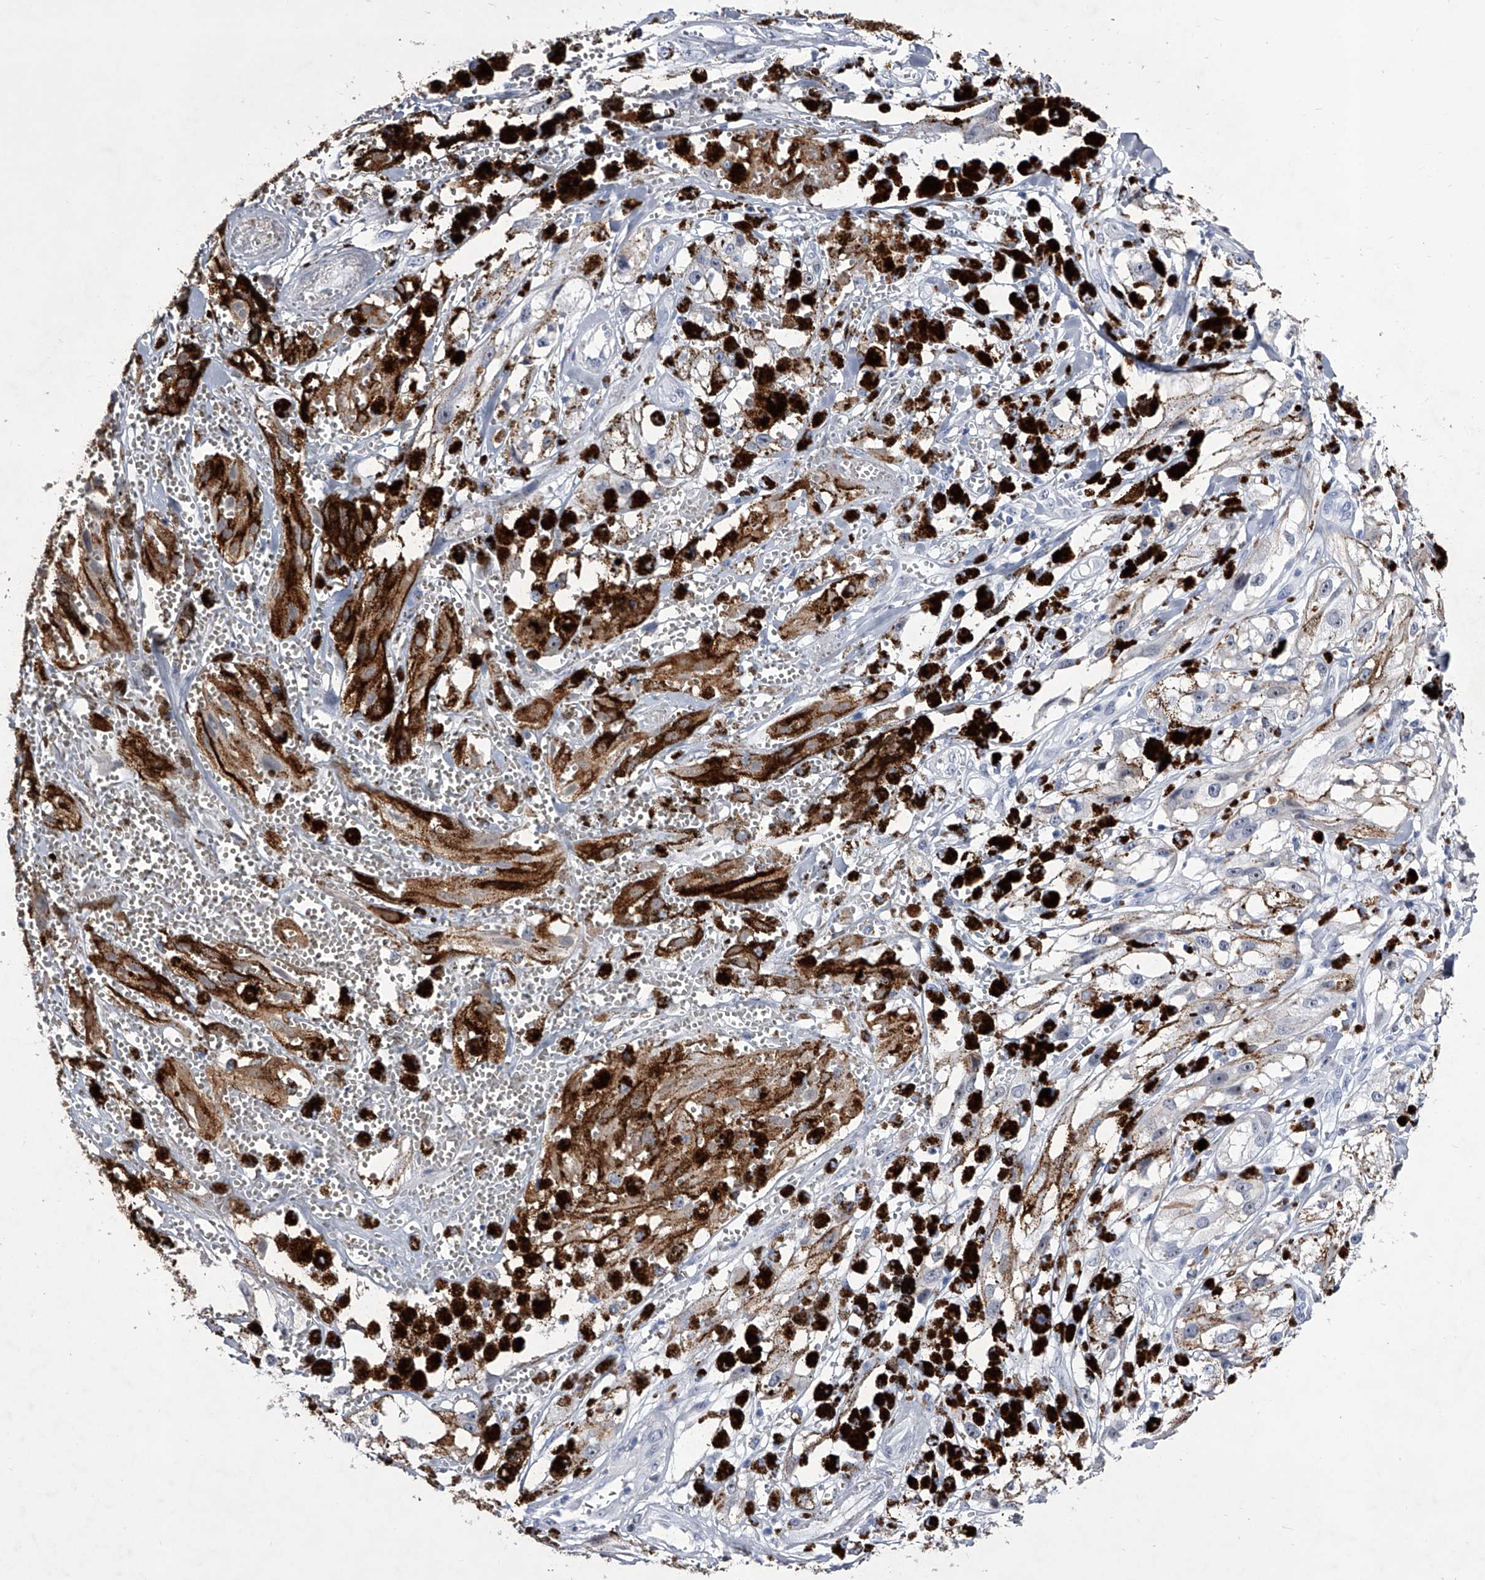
{"staining": {"intensity": "negative", "quantity": "none", "location": "none"}, "tissue": "melanoma", "cell_type": "Tumor cells", "image_type": "cancer", "snomed": [{"axis": "morphology", "description": "Malignant melanoma, NOS"}, {"axis": "topography", "description": "Skin"}], "caption": "Tumor cells show no significant positivity in malignant melanoma.", "gene": "CRISP2", "patient": {"sex": "male", "age": 88}}